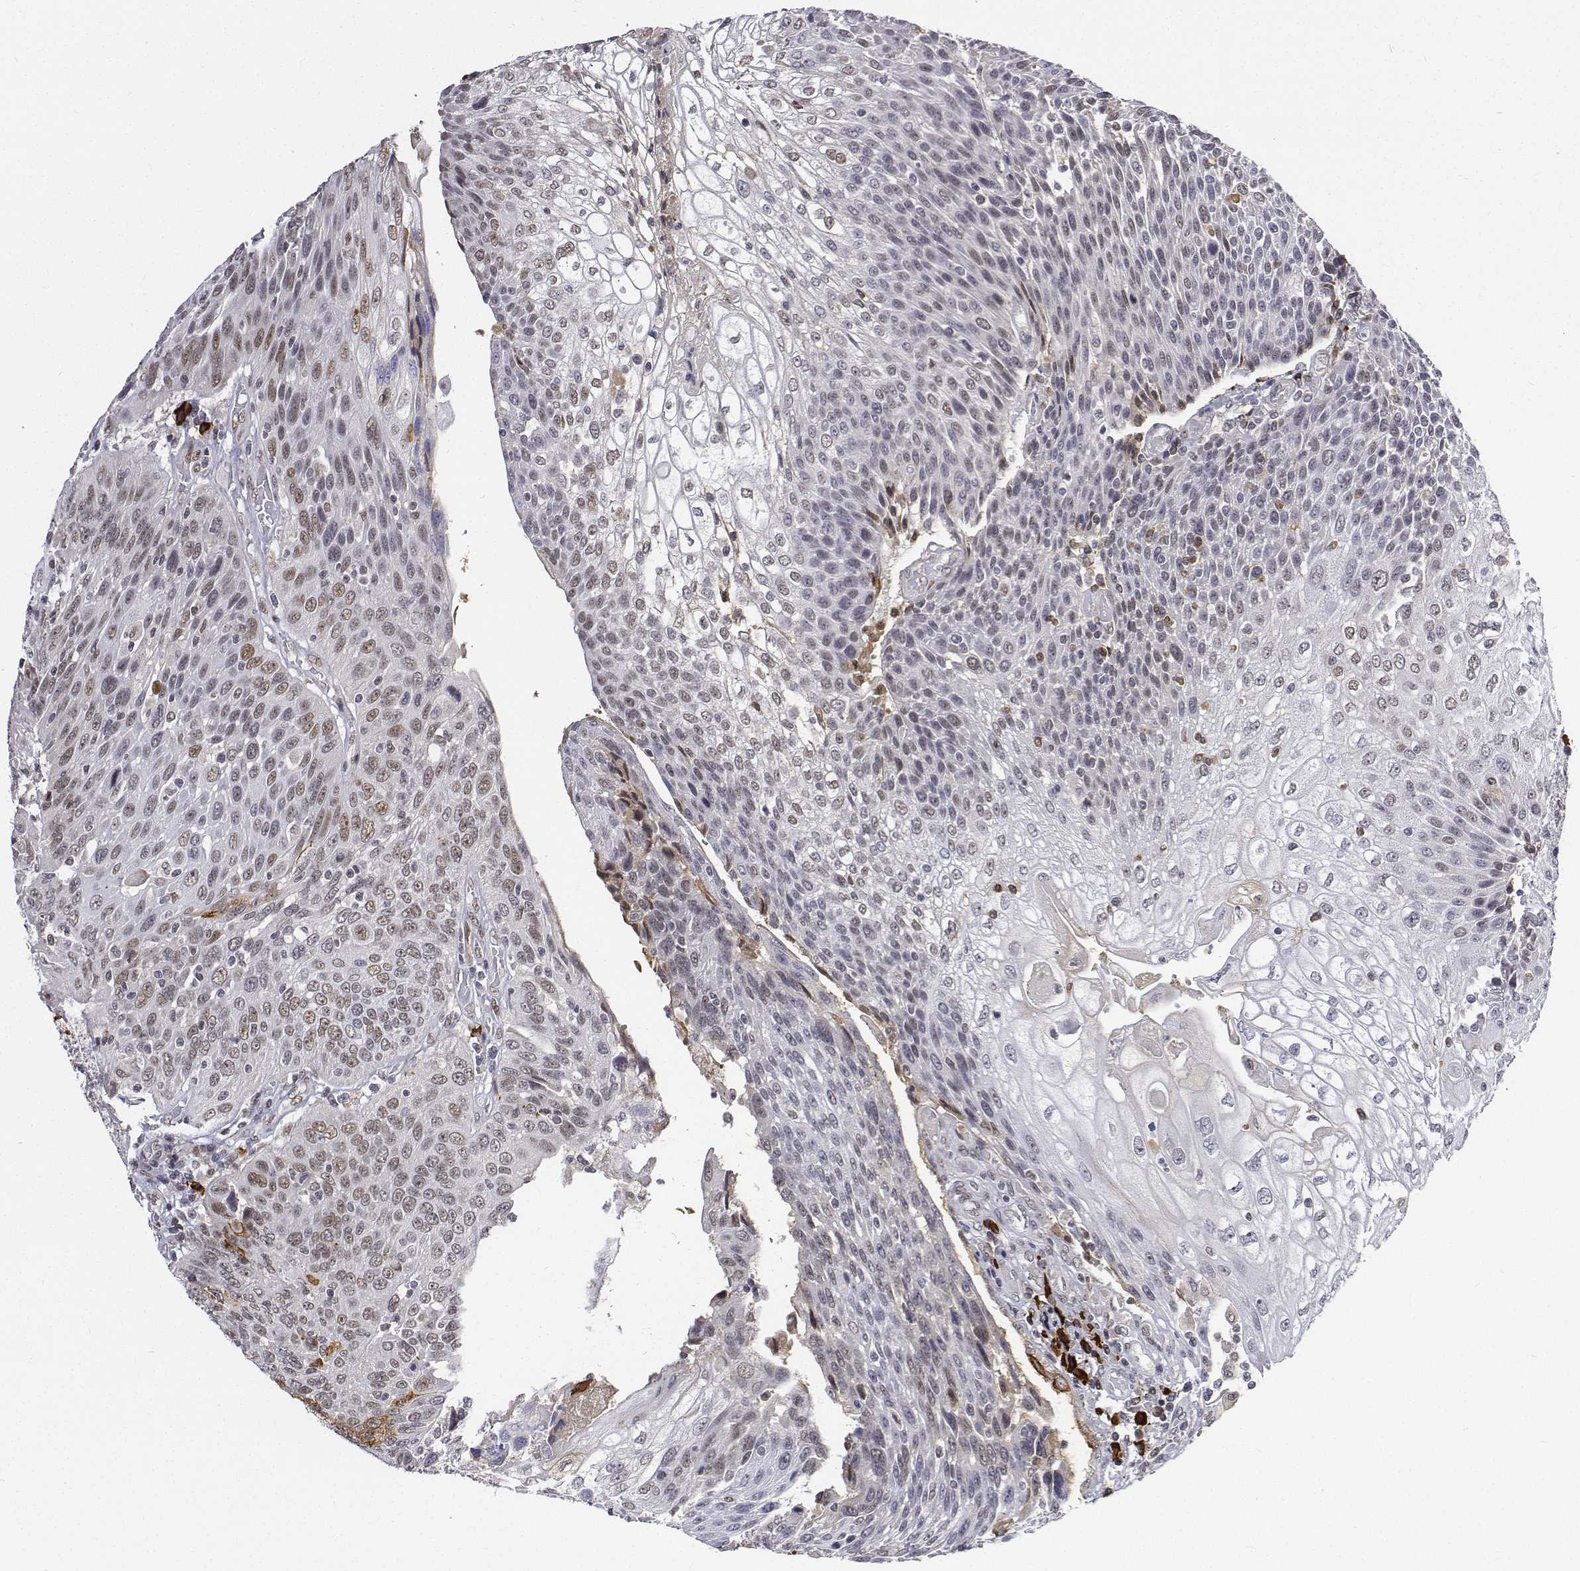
{"staining": {"intensity": "weak", "quantity": "<25%", "location": "nuclear"}, "tissue": "urothelial cancer", "cell_type": "Tumor cells", "image_type": "cancer", "snomed": [{"axis": "morphology", "description": "Urothelial carcinoma, High grade"}, {"axis": "topography", "description": "Urinary bladder"}], "caption": "A photomicrograph of human high-grade urothelial carcinoma is negative for staining in tumor cells. (DAB (3,3'-diaminobenzidine) immunohistochemistry visualized using brightfield microscopy, high magnification).", "gene": "ATRX", "patient": {"sex": "female", "age": 70}}